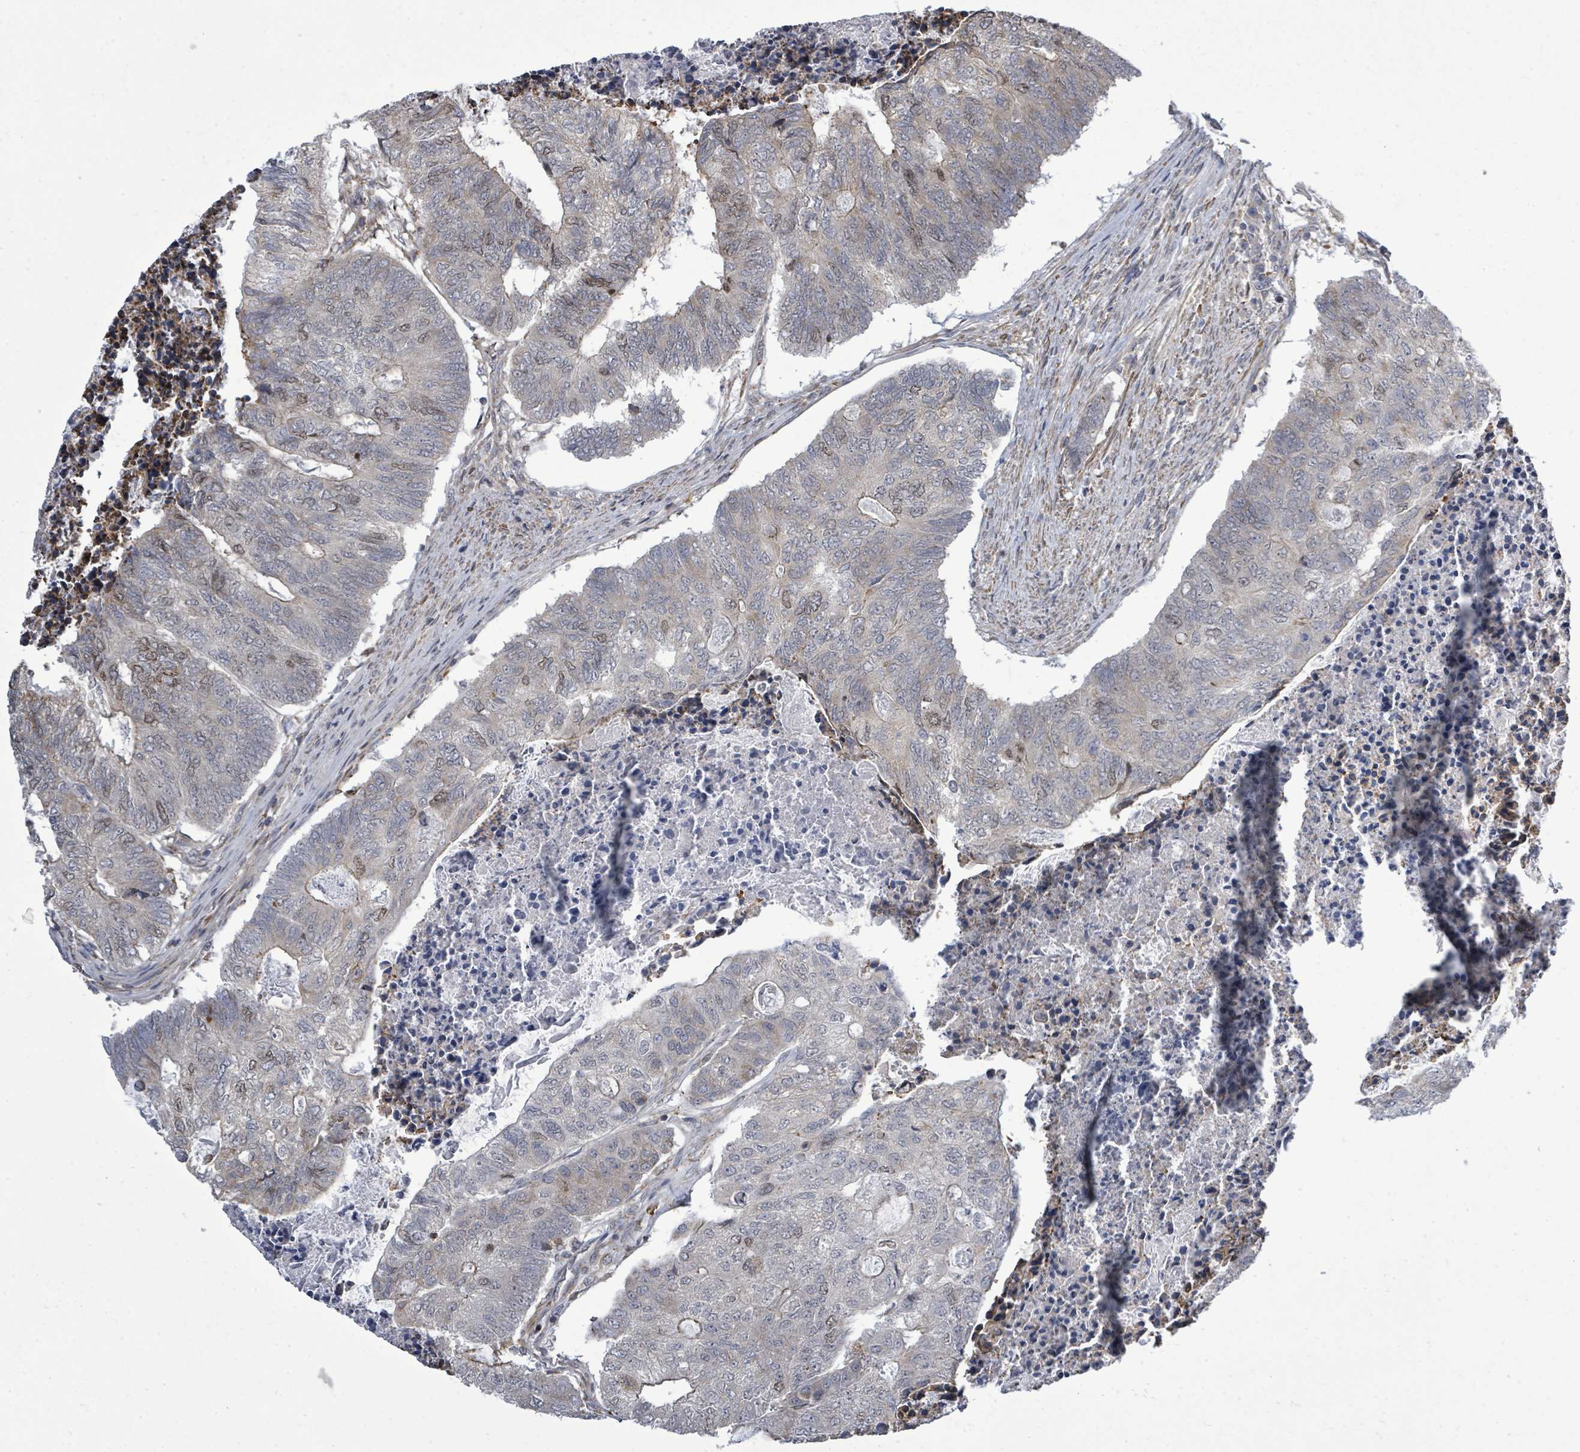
{"staining": {"intensity": "weak", "quantity": "<25%", "location": "nuclear"}, "tissue": "colorectal cancer", "cell_type": "Tumor cells", "image_type": "cancer", "snomed": [{"axis": "morphology", "description": "Adenocarcinoma, NOS"}, {"axis": "topography", "description": "Colon"}], "caption": "Human colorectal adenocarcinoma stained for a protein using immunohistochemistry (IHC) exhibits no staining in tumor cells.", "gene": "PAPSS1", "patient": {"sex": "female", "age": 67}}